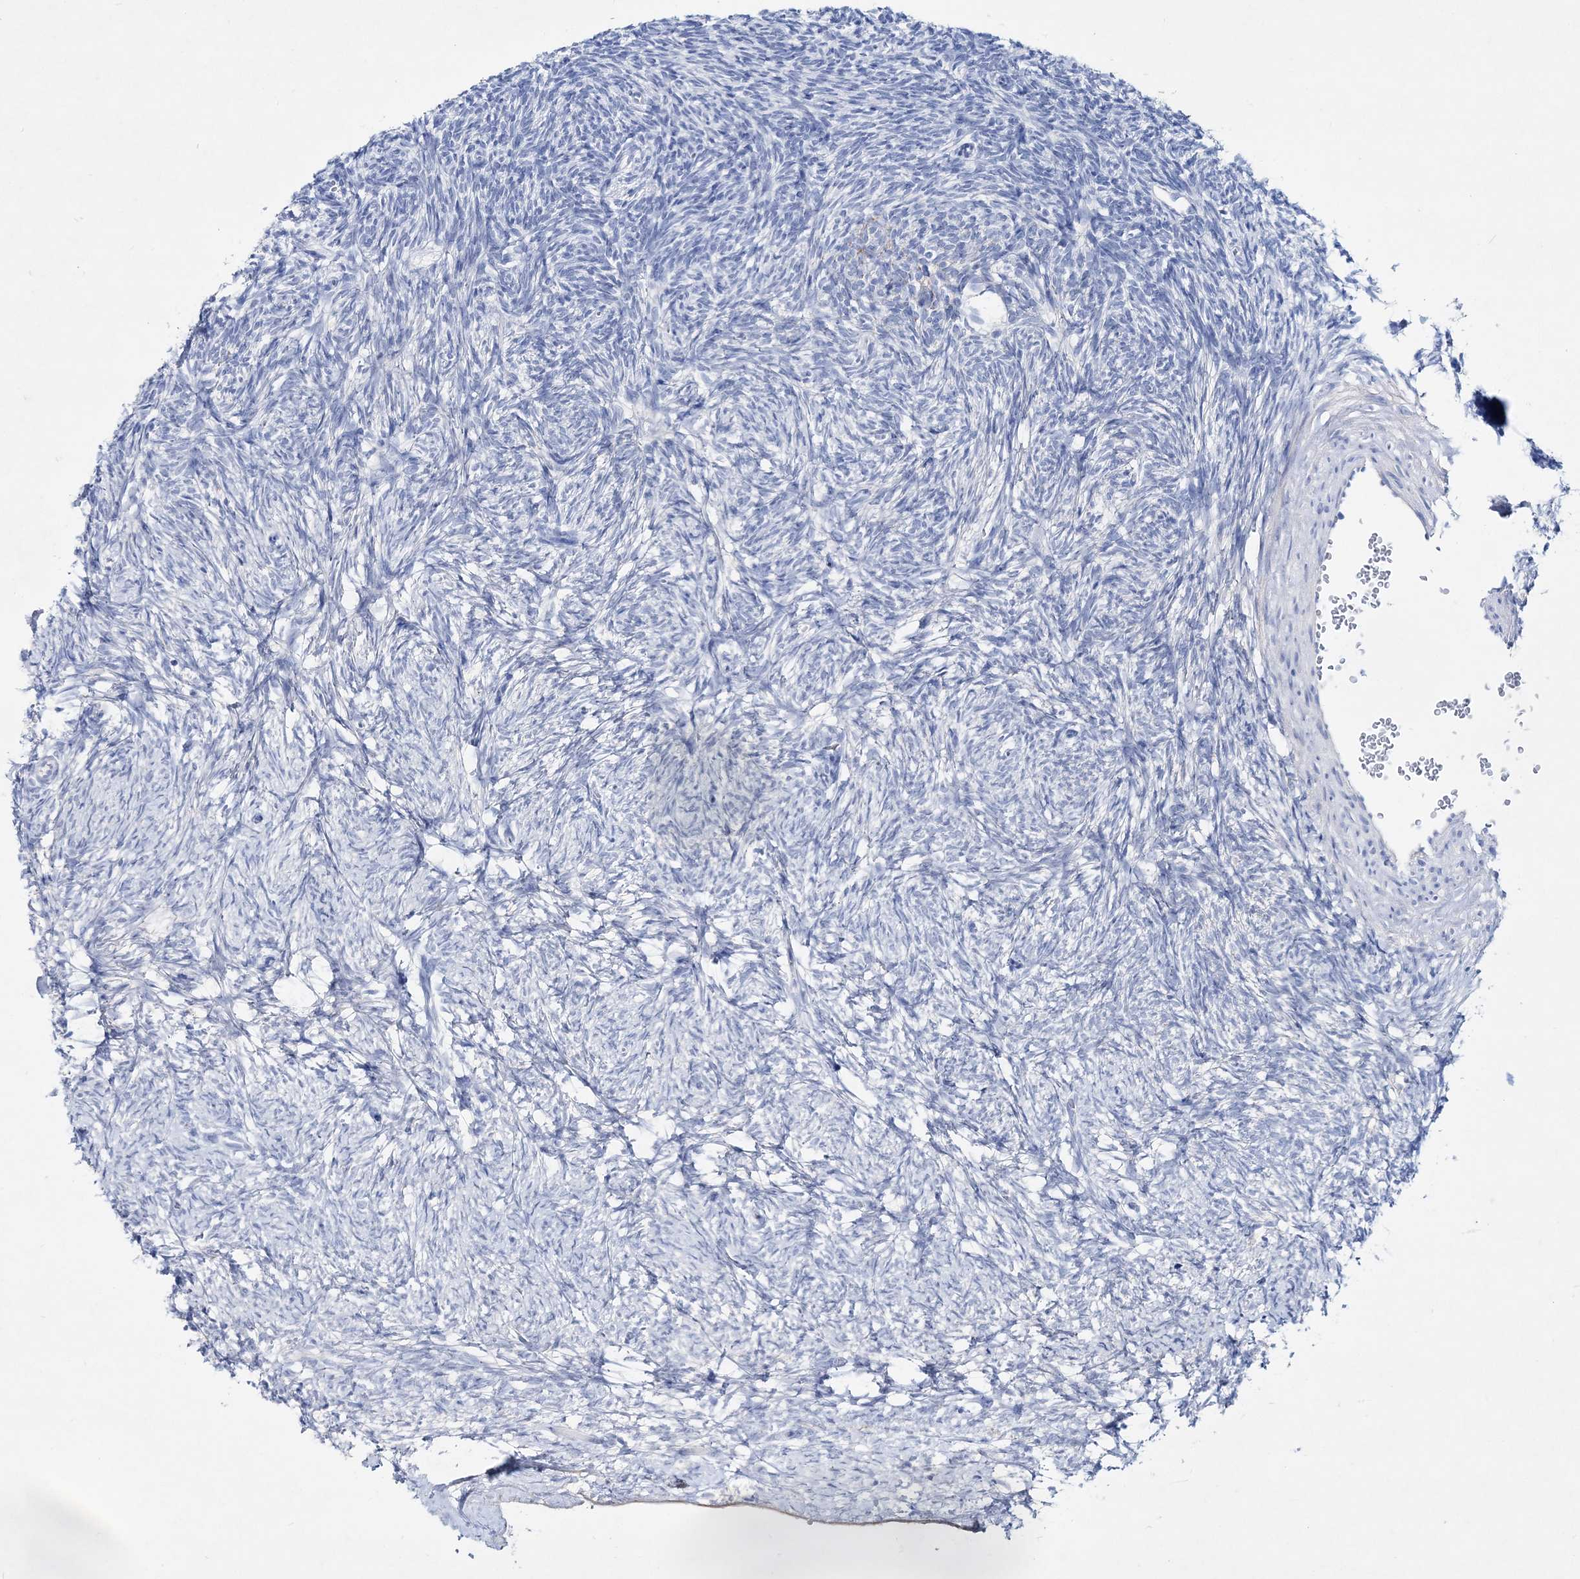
{"staining": {"intensity": "negative", "quantity": "none", "location": "none"}, "tissue": "ovary", "cell_type": "Follicle cells", "image_type": "normal", "snomed": [{"axis": "morphology", "description": "Normal tissue, NOS"}, {"axis": "topography", "description": "Ovary"}], "caption": "This is an immunohistochemistry (IHC) image of normal human ovary. There is no expression in follicle cells.", "gene": "SPINK7", "patient": {"sex": "female", "age": 34}}